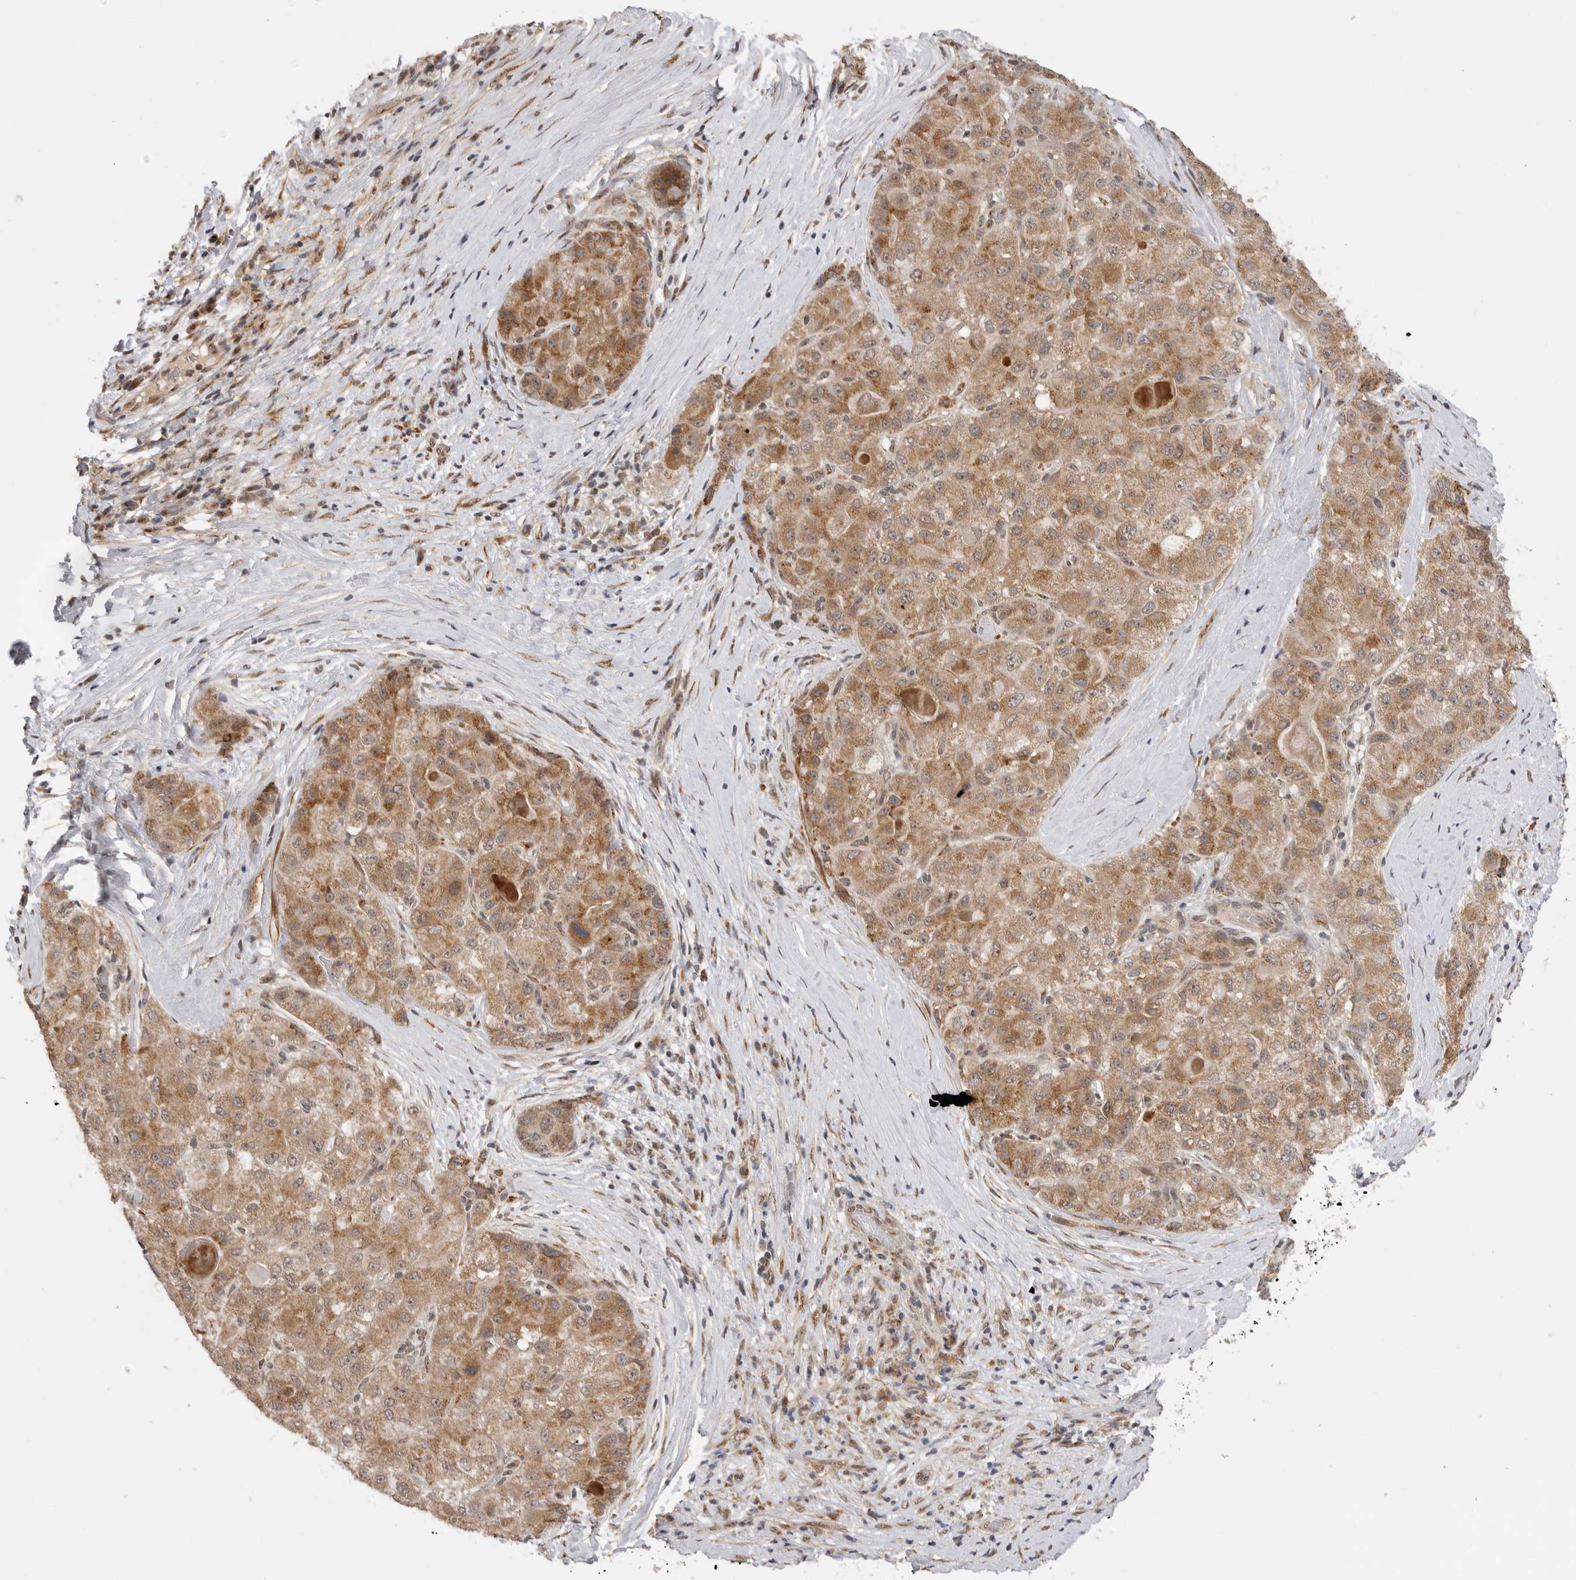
{"staining": {"intensity": "moderate", "quantity": ">75%", "location": "cytoplasmic/membranous"}, "tissue": "liver cancer", "cell_type": "Tumor cells", "image_type": "cancer", "snomed": [{"axis": "morphology", "description": "Carcinoma, Hepatocellular, NOS"}, {"axis": "topography", "description": "Liver"}], "caption": "There is medium levels of moderate cytoplasmic/membranous expression in tumor cells of liver cancer (hepatocellular carcinoma), as demonstrated by immunohistochemical staining (brown color).", "gene": "TMEM65", "patient": {"sex": "male", "age": 80}}